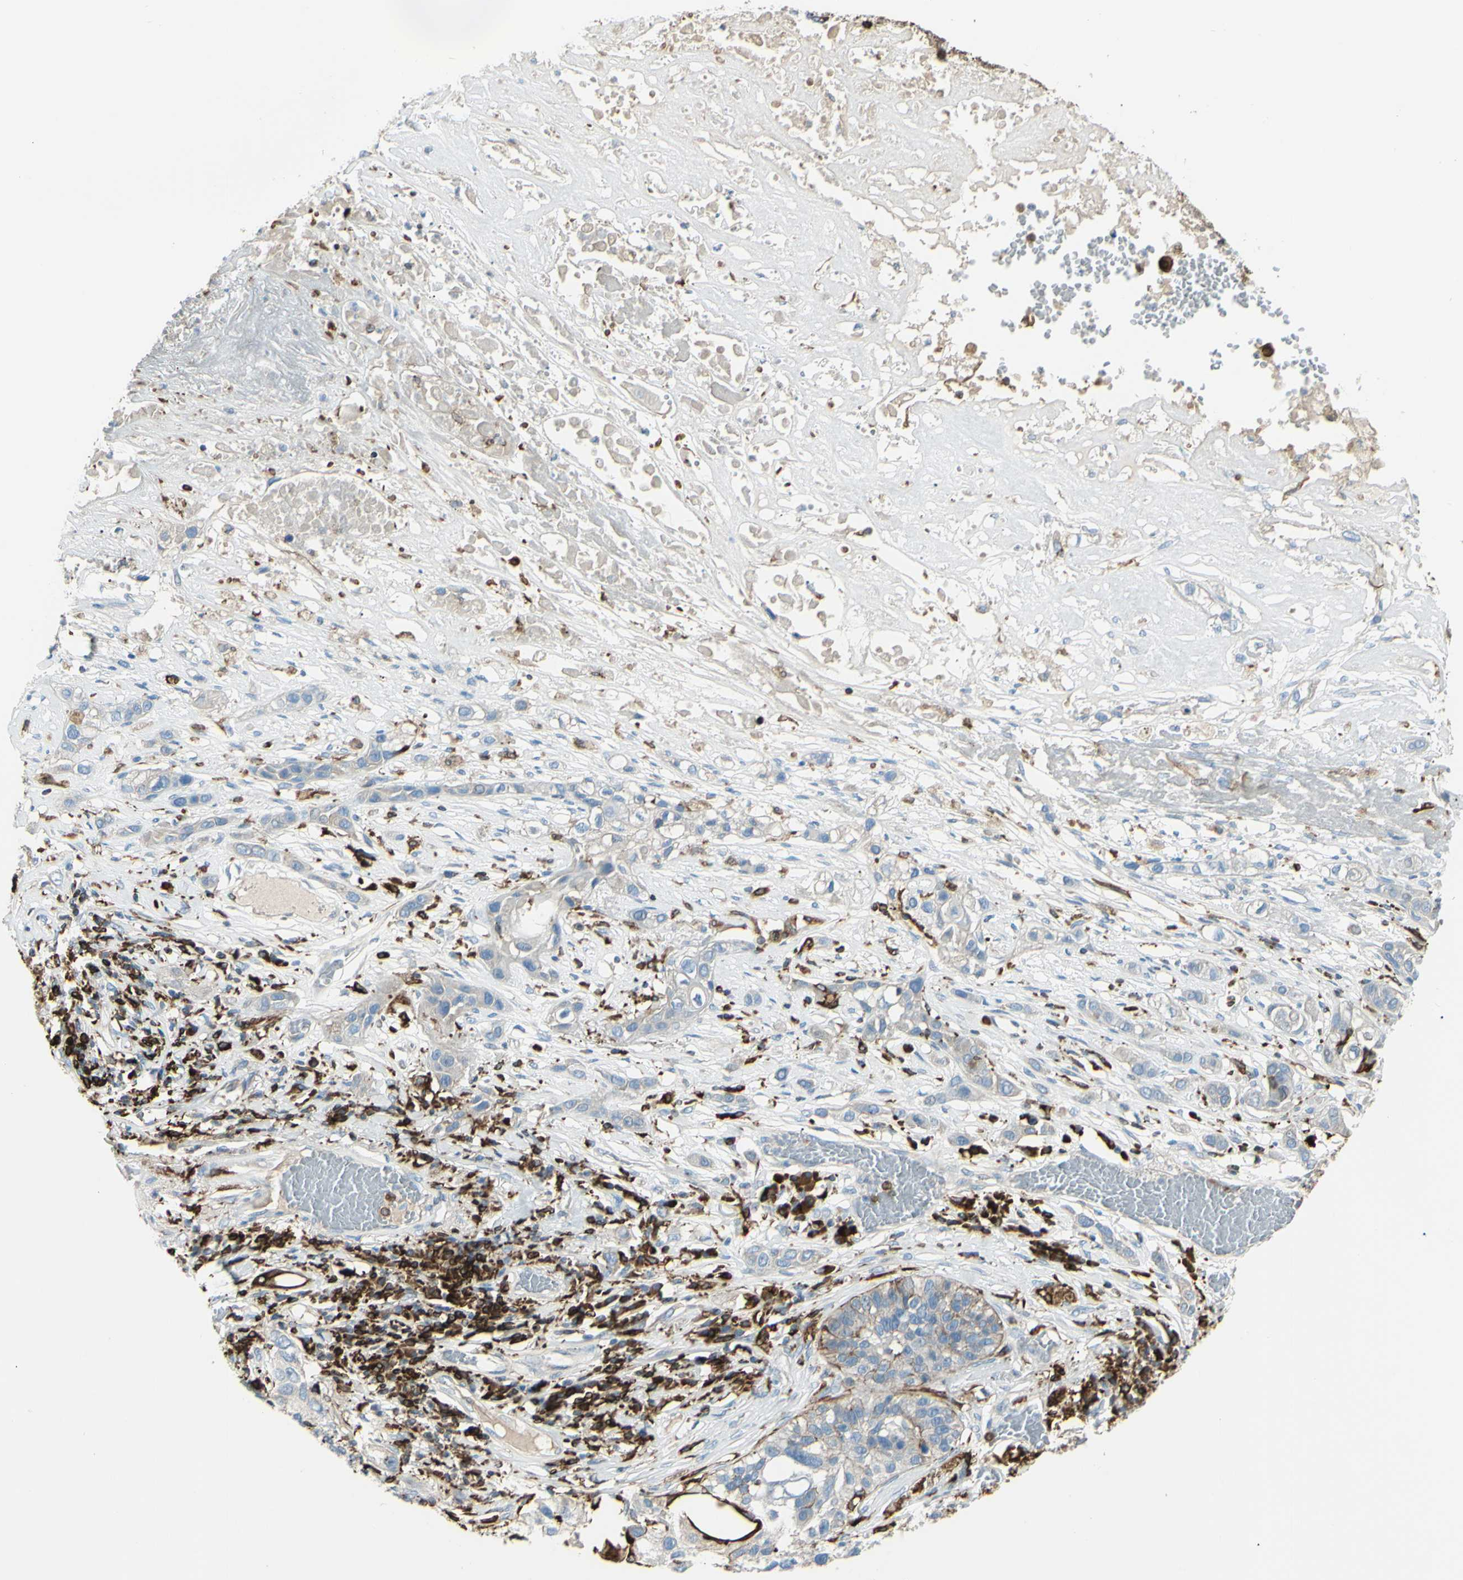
{"staining": {"intensity": "weak", "quantity": "25%-75%", "location": "cytoplasmic/membranous"}, "tissue": "lung cancer", "cell_type": "Tumor cells", "image_type": "cancer", "snomed": [{"axis": "morphology", "description": "Squamous cell carcinoma, NOS"}, {"axis": "topography", "description": "Lung"}], "caption": "Lung cancer (squamous cell carcinoma) stained with DAB (3,3'-diaminobenzidine) immunohistochemistry displays low levels of weak cytoplasmic/membranous staining in about 25%-75% of tumor cells.", "gene": "CD74", "patient": {"sex": "male", "age": 71}}